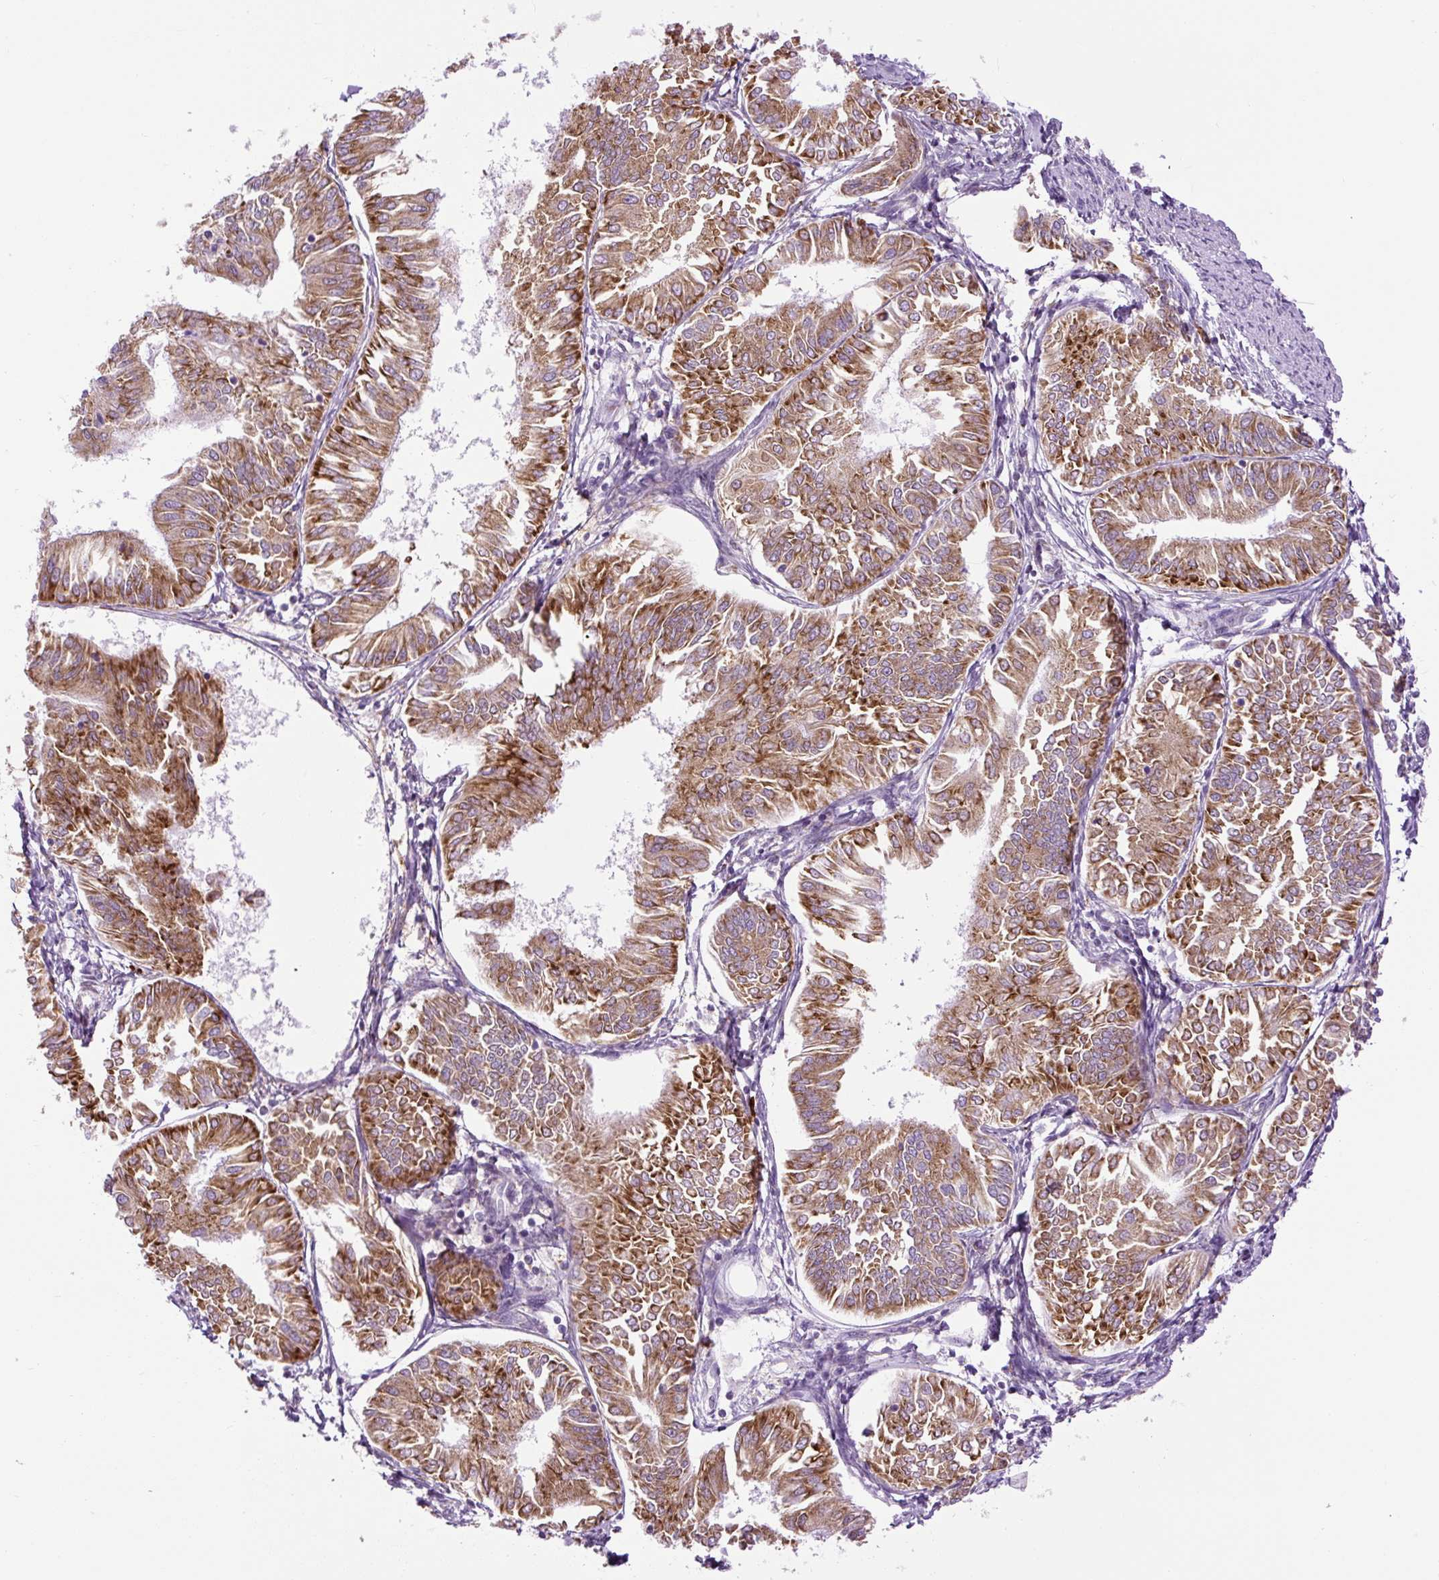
{"staining": {"intensity": "strong", "quantity": ">75%", "location": "cytoplasmic/membranous"}, "tissue": "endometrial cancer", "cell_type": "Tumor cells", "image_type": "cancer", "snomed": [{"axis": "morphology", "description": "Adenocarcinoma, NOS"}, {"axis": "topography", "description": "Endometrium"}], "caption": "IHC staining of endometrial cancer, which displays high levels of strong cytoplasmic/membranous positivity in approximately >75% of tumor cells indicating strong cytoplasmic/membranous protein positivity. The staining was performed using DAB (3,3'-diaminobenzidine) (brown) for protein detection and nuclei were counterstained in hematoxylin (blue).", "gene": "DDOST", "patient": {"sex": "female", "age": 58}}